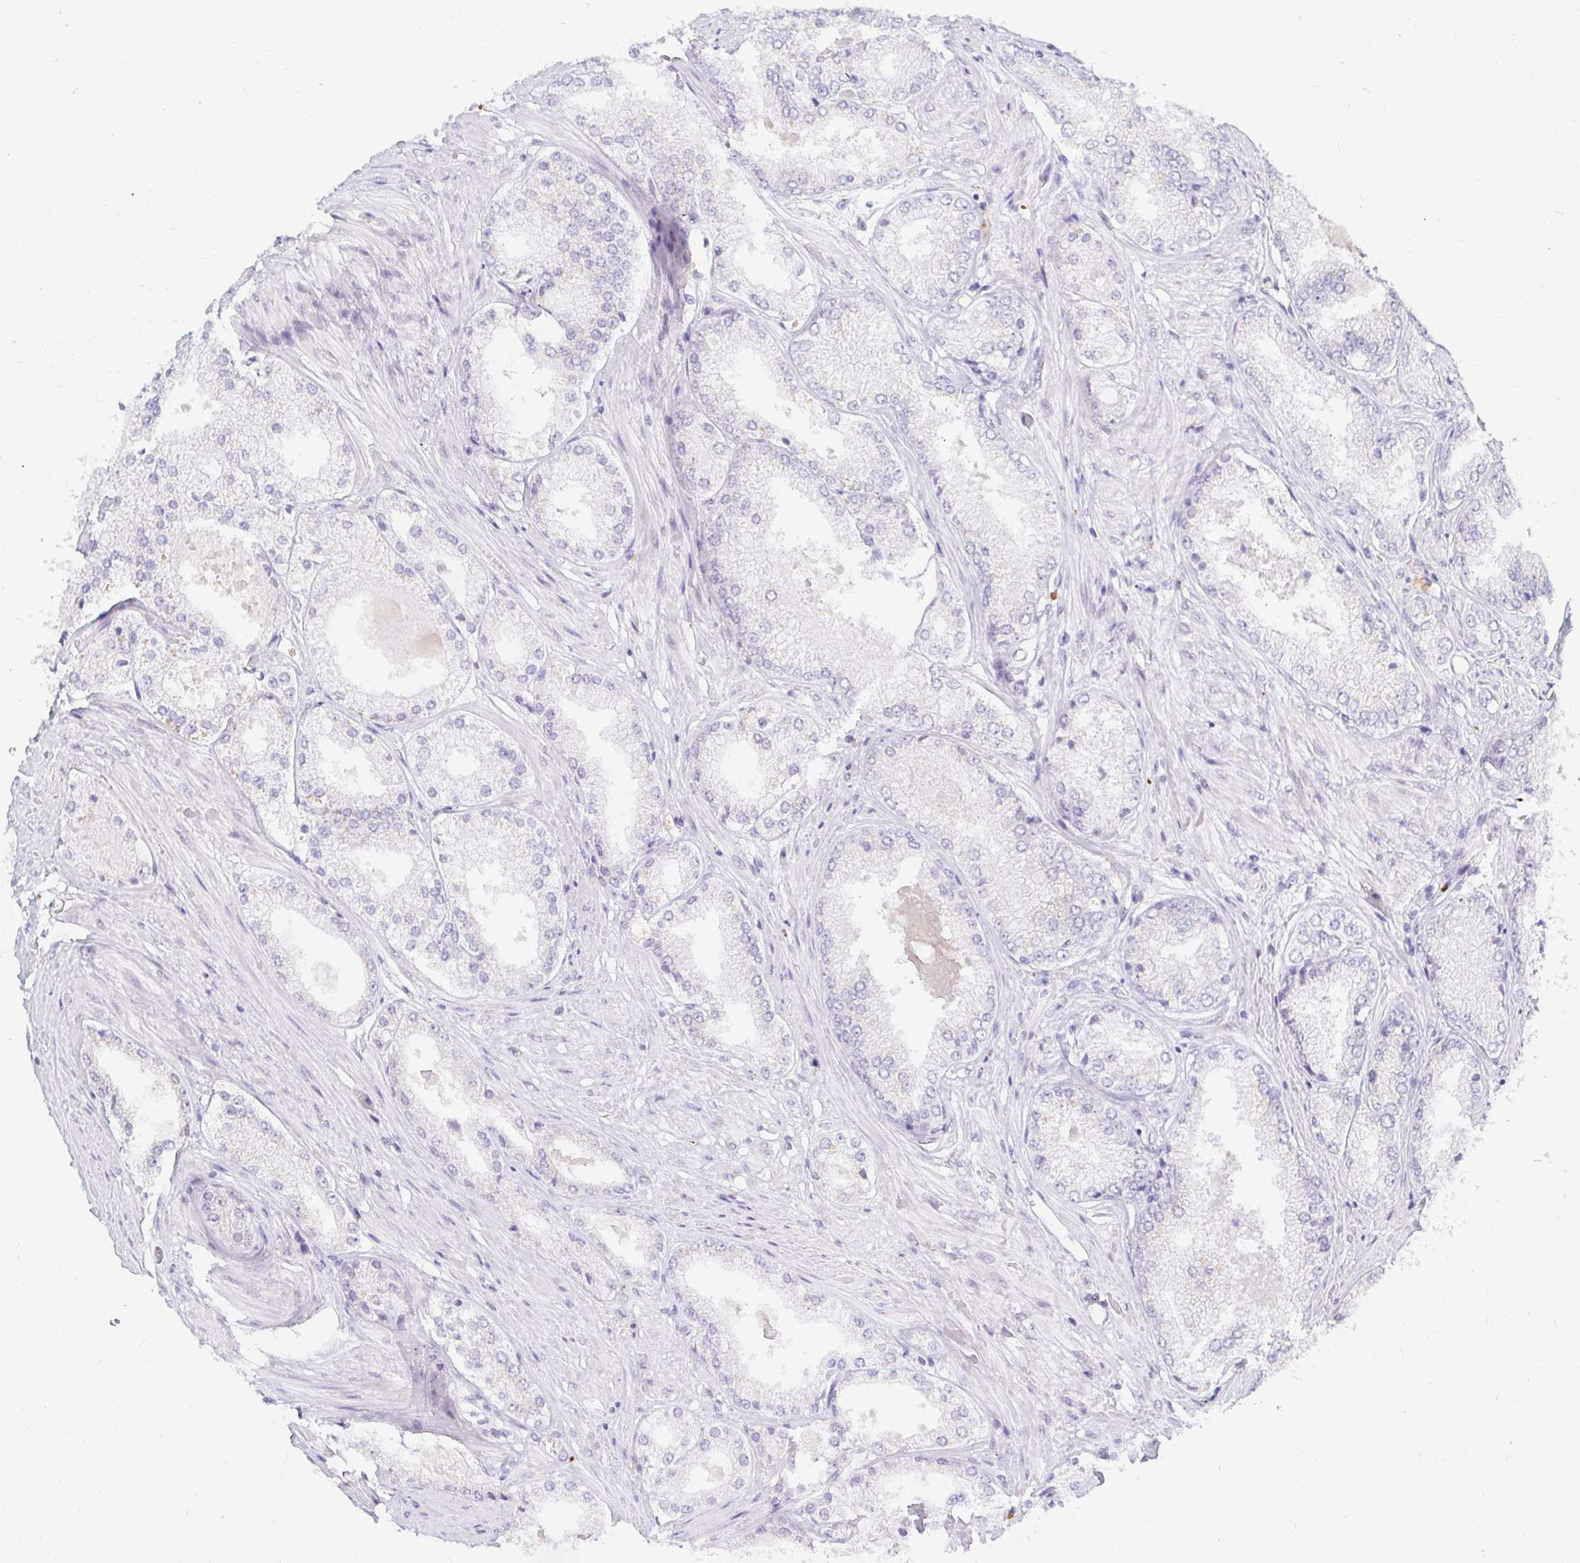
{"staining": {"intensity": "negative", "quantity": "none", "location": "none"}, "tissue": "prostate cancer", "cell_type": "Tumor cells", "image_type": "cancer", "snomed": [{"axis": "morphology", "description": "Adenocarcinoma, Low grade"}, {"axis": "topography", "description": "Prostate"}], "caption": "Immunohistochemical staining of human prostate cancer exhibits no significant expression in tumor cells.", "gene": "OR51D1", "patient": {"sex": "male", "age": 68}}